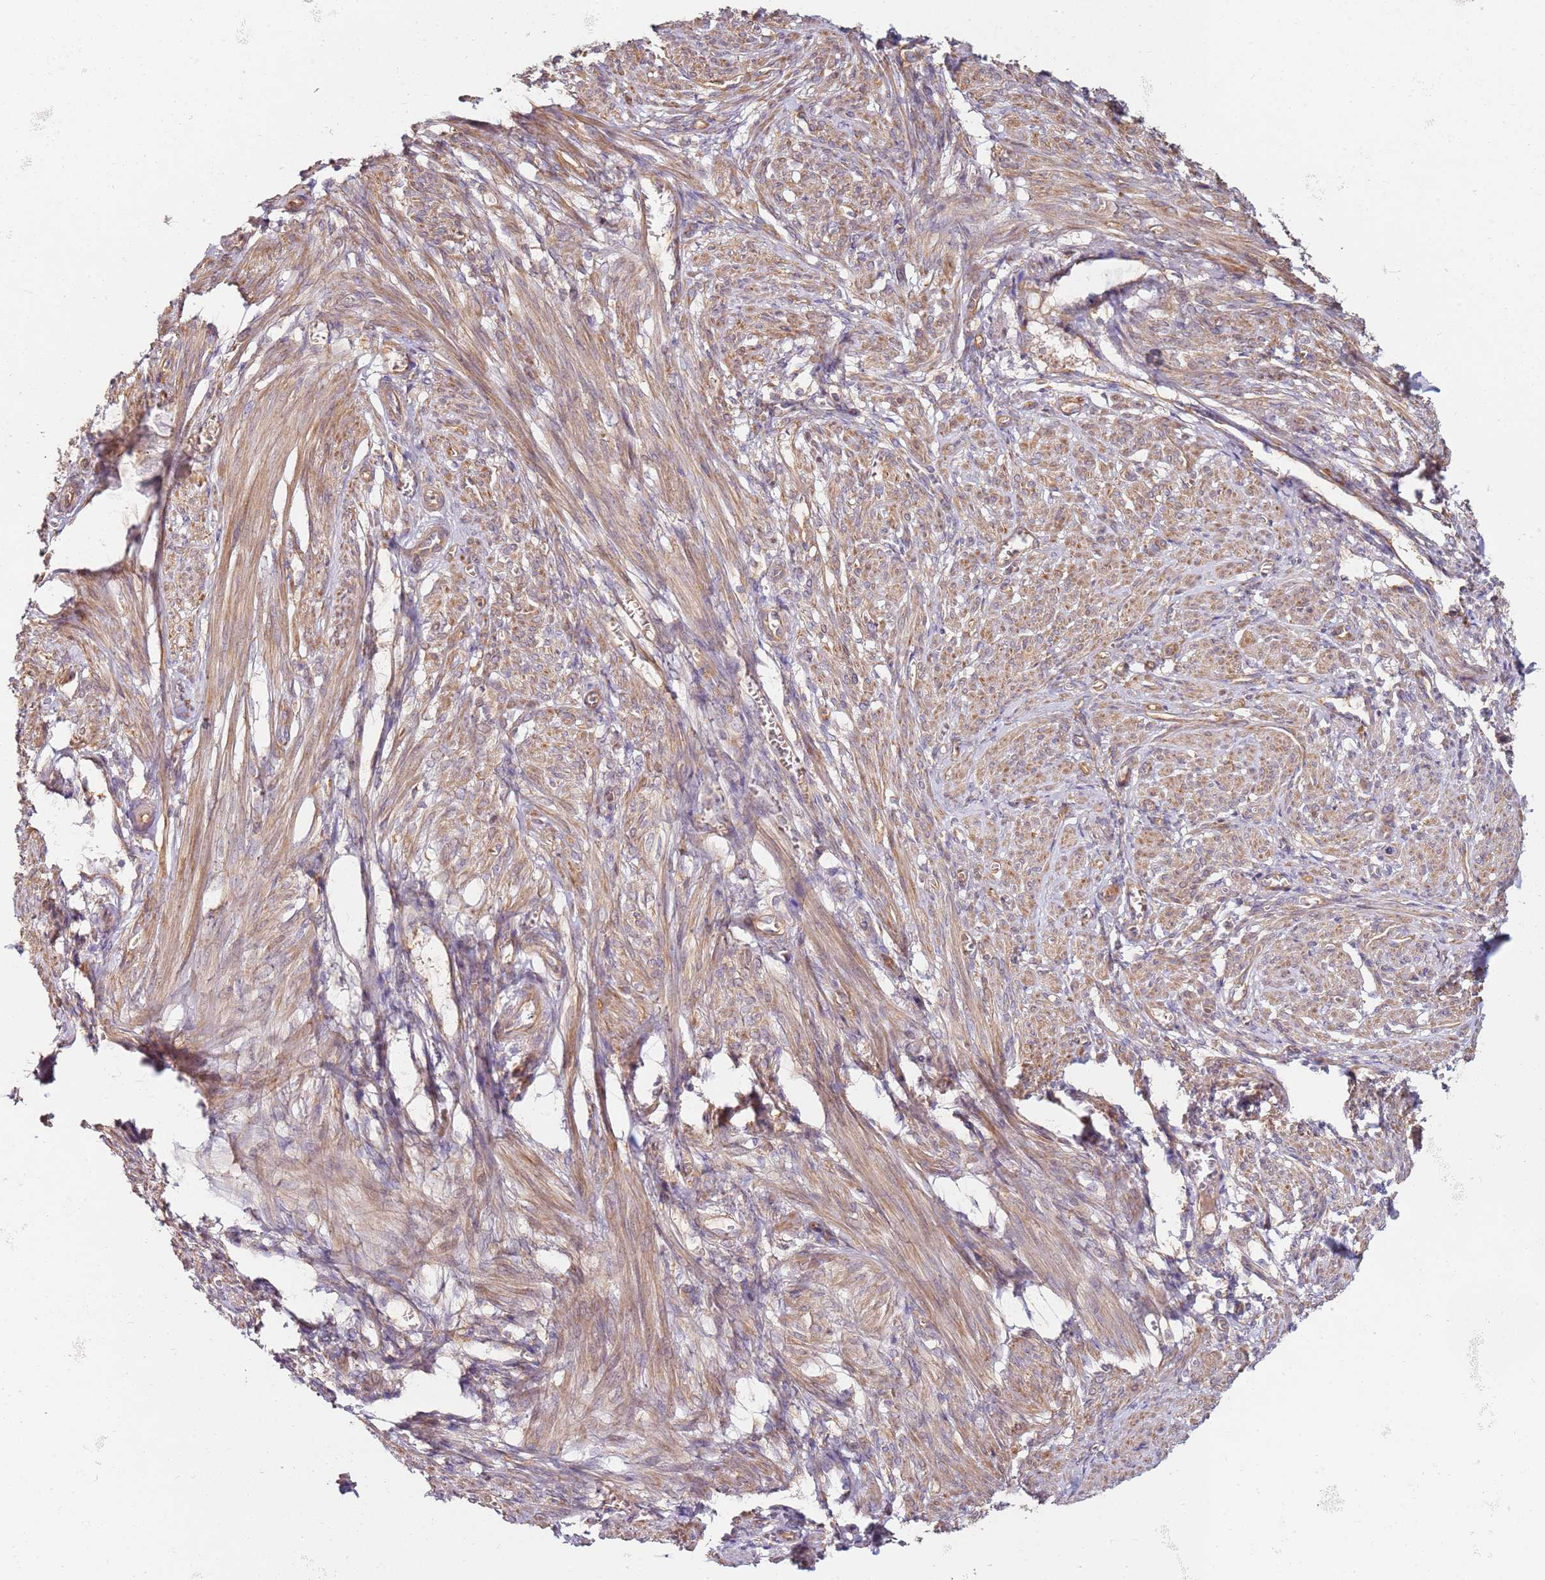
{"staining": {"intensity": "weak", "quantity": "25%-75%", "location": "cytoplasmic/membranous"}, "tissue": "smooth muscle", "cell_type": "Smooth muscle cells", "image_type": "normal", "snomed": [{"axis": "morphology", "description": "Normal tissue, NOS"}, {"axis": "topography", "description": "Smooth muscle"}], "caption": "Weak cytoplasmic/membranous expression for a protein is appreciated in approximately 25%-75% of smooth muscle cells of unremarkable smooth muscle using IHC.", "gene": "RPS3A", "patient": {"sex": "female", "age": 39}}